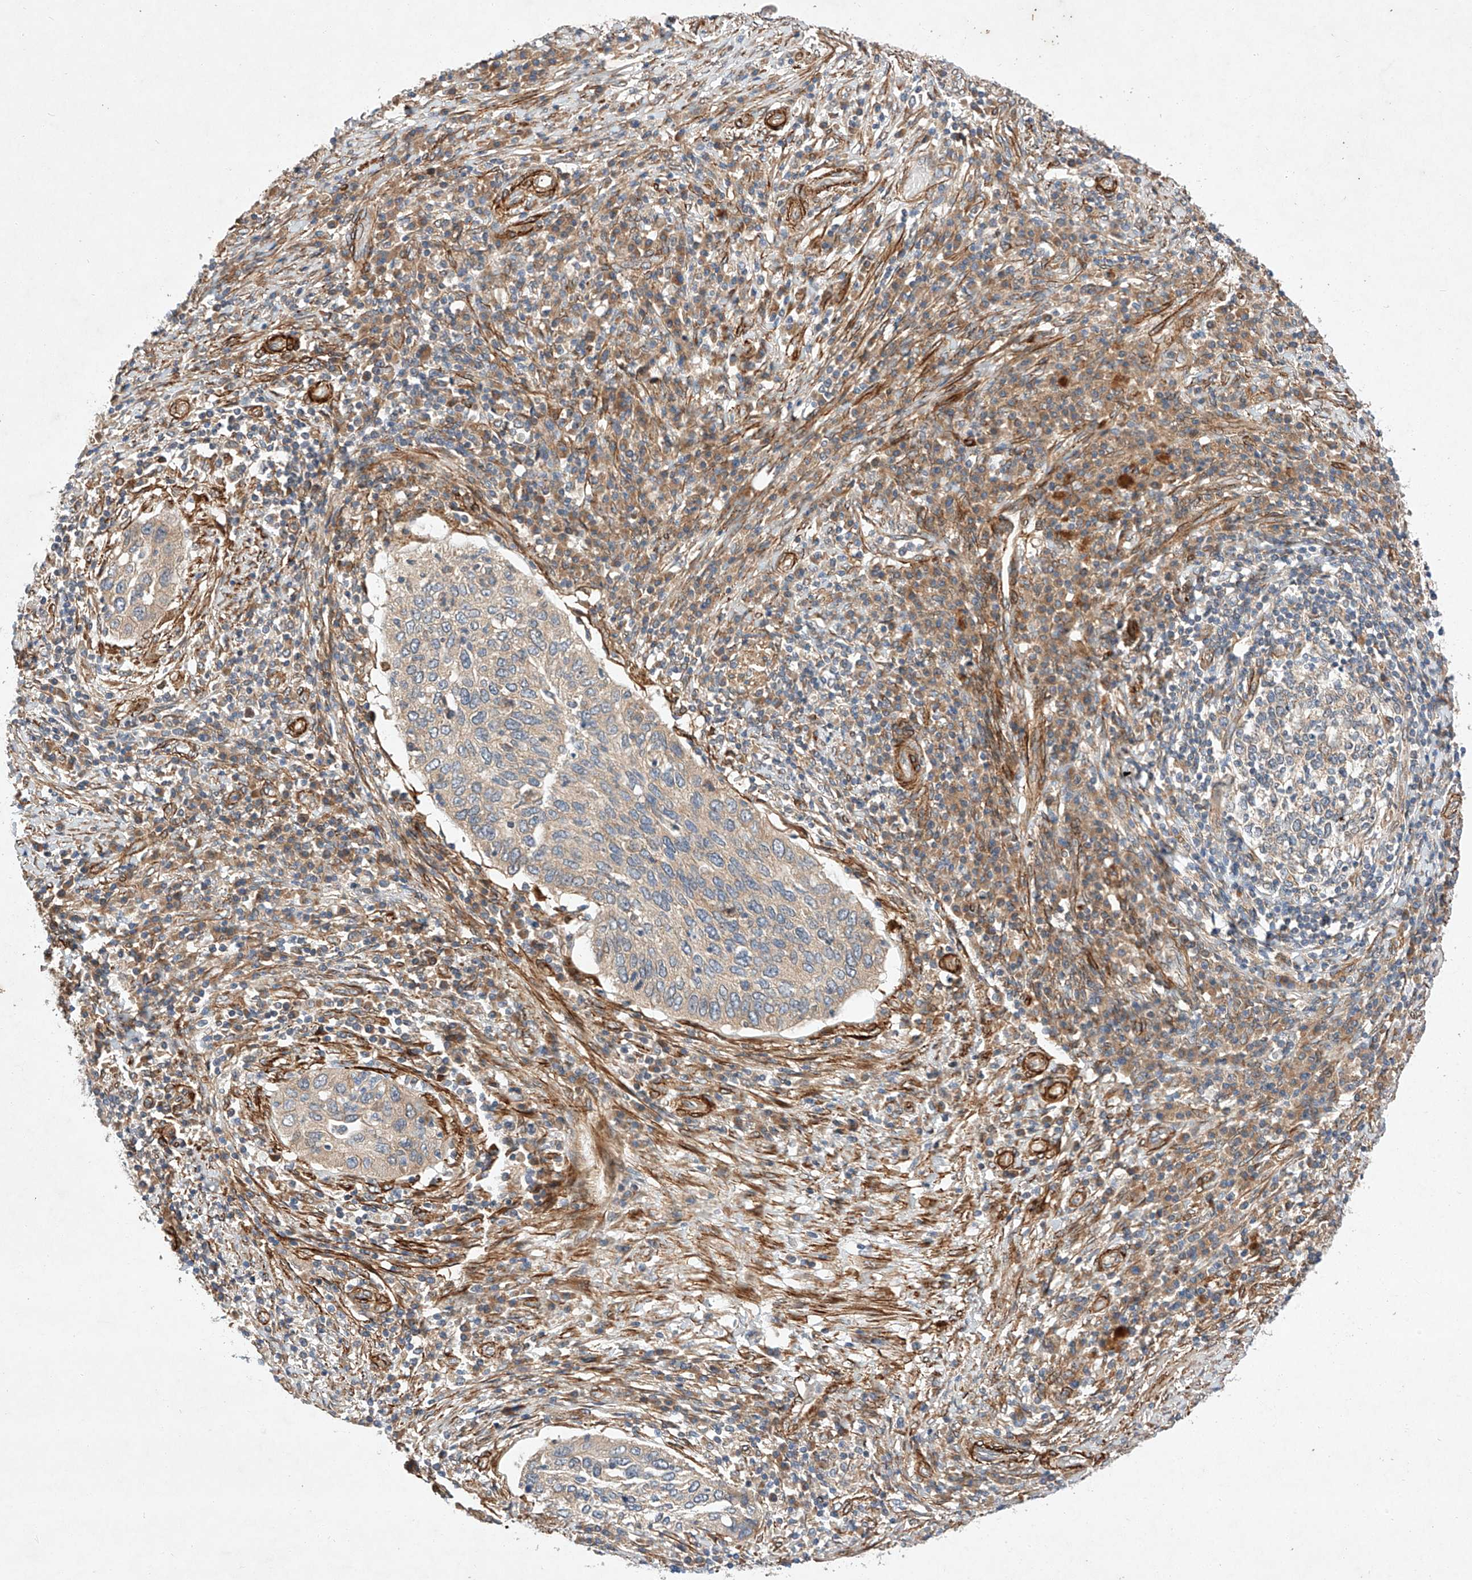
{"staining": {"intensity": "weak", "quantity": "25%-75%", "location": "cytoplasmic/membranous"}, "tissue": "cervical cancer", "cell_type": "Tumor cells", "image_type": "cancer", "snomed": [{"axis": "morphology", "description": "Squamous cell carcinoma, NOS"}, {"axis": "topography", "description": "Cervix"}], "caption": "Weak cytoplasmic/membranous protein expression is seen in about 25%-75% of tumor cells in cervical cancer (squamous cell carcinoma).", "gene": "RAB23", "patient": {"sex": "female", "age": 38}}